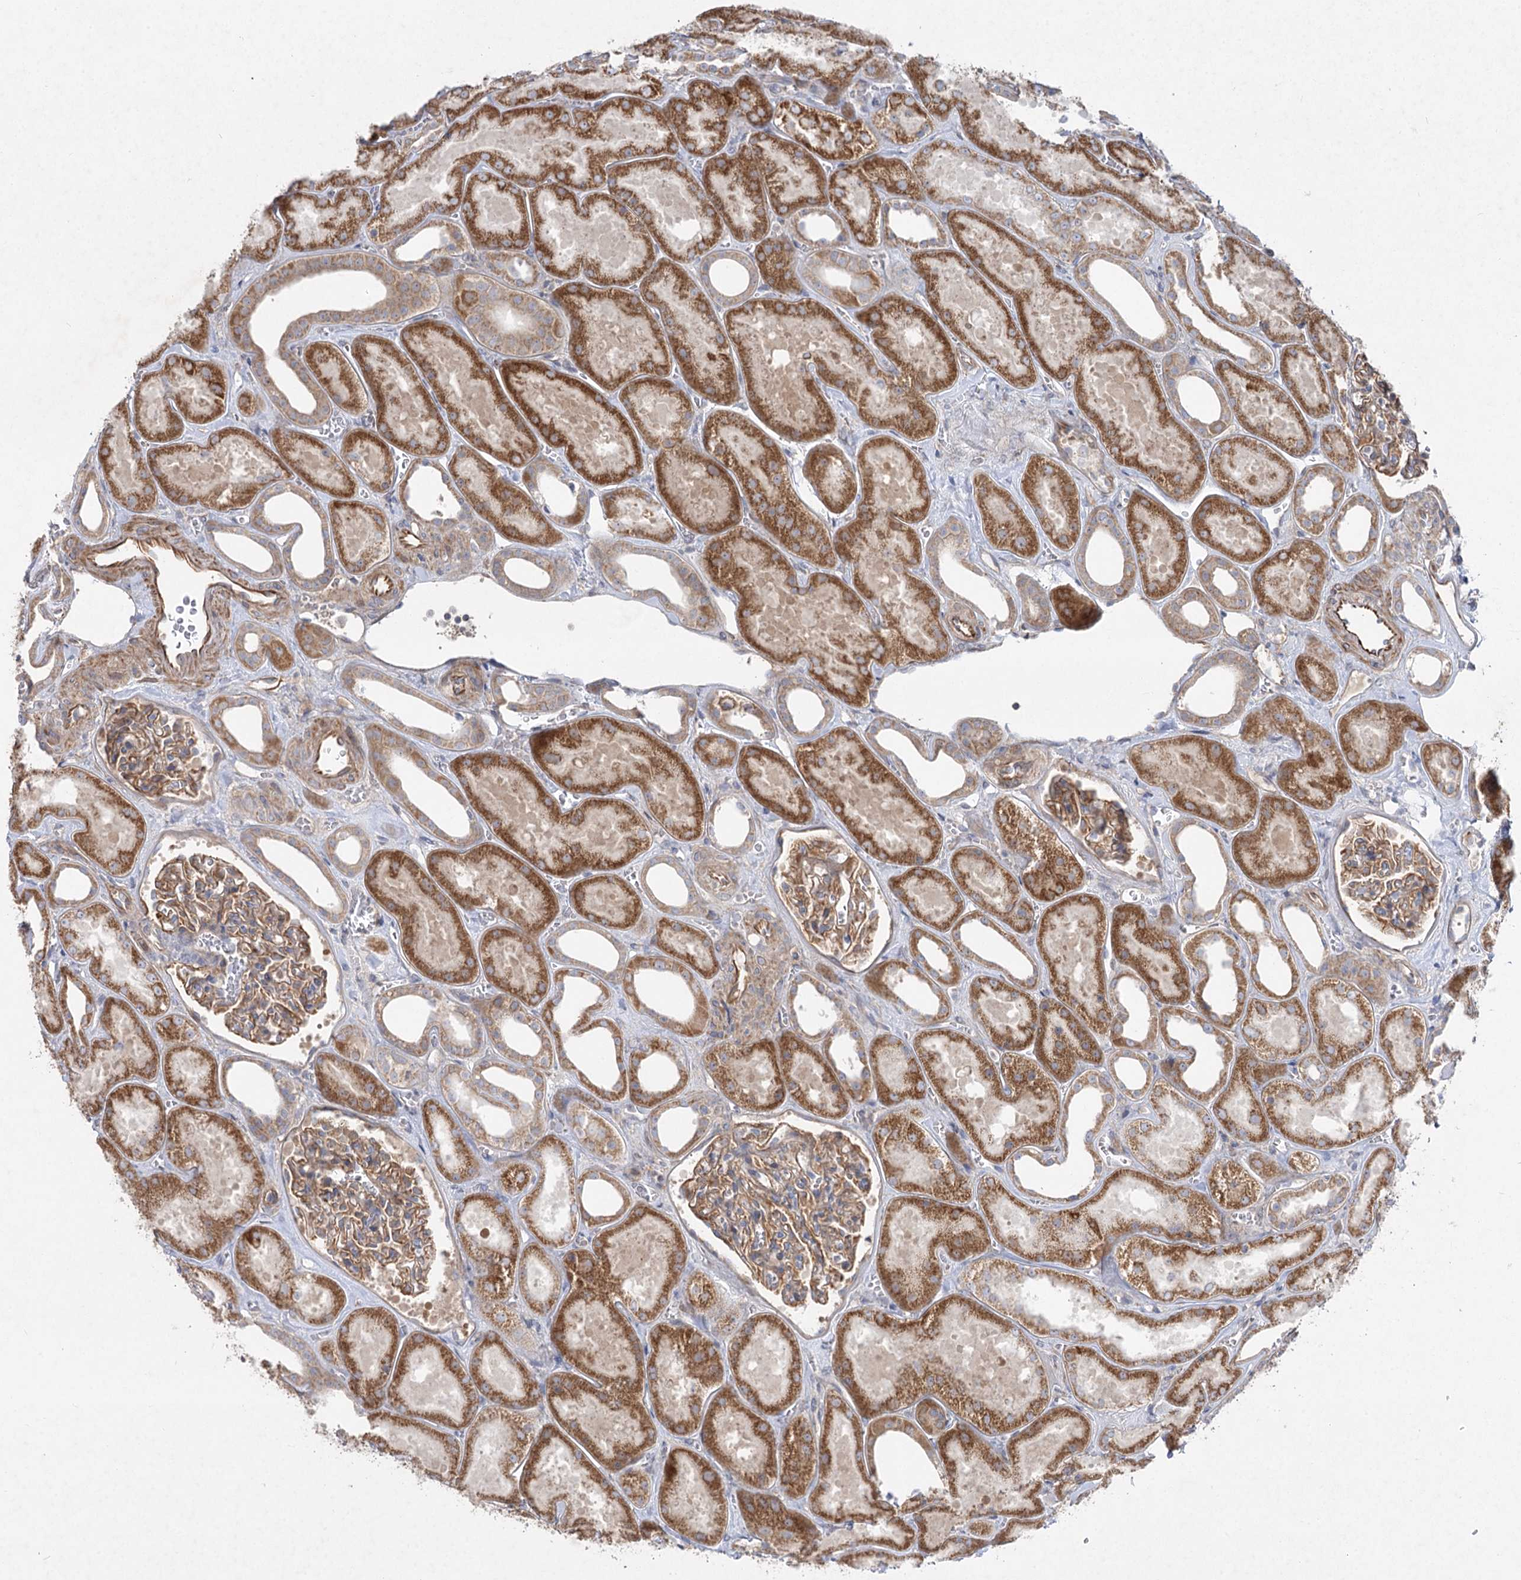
{"staining": {"intensity": "moderate", "quantity": ">75%", "location": "cytoplasmic/membranous"}, "tissue": "kidney", "cell_type": "Cells in glomeruli", "image_type": "normal", "snomed": [{"axis": "morphology", "description": "Normal tissue, NOS"}, {"axis": "morphology", "description": "Adenocarcinoma, NOS"}, {"axis": "topography", "description": "Kidney"}], "caption": "A high-resolution photomicrograph shows IHC staining of benign kidney, which shows moderate cytoplasmic/membranous expression in about >75% of cells in glomeruli.", "gene": "KIAA0825", "patient": {"sex": "female", "age": 68}}